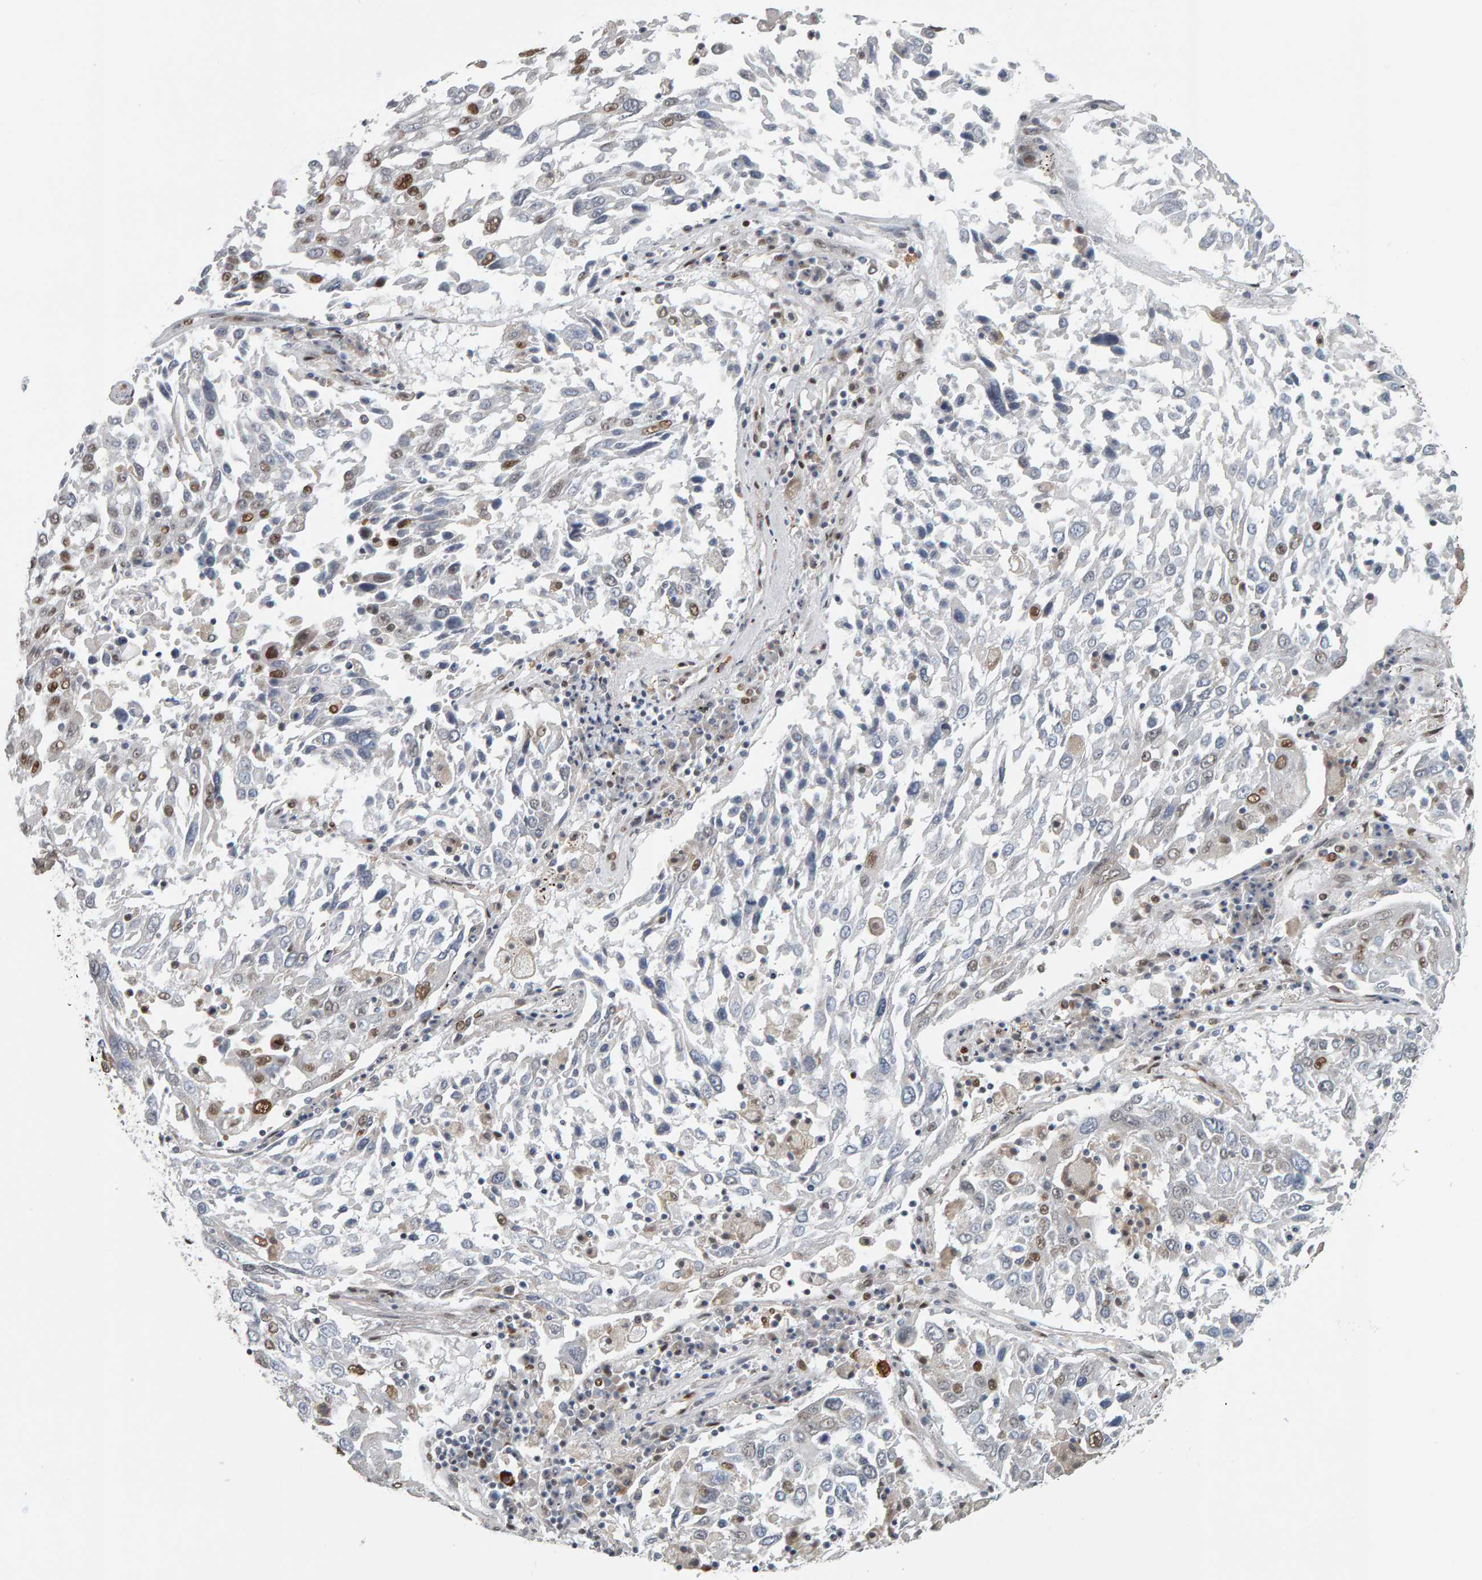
{"staining": {"intensity": "moderate", "quantity": "<25%", "location": "nuclear"}, "tissue": "lung cancer", "cell_type": "Tumor cells", "image_type": "cancer", "snomed": [{"axis": "morphology", "description": "Squamous cell carcinoma, NOS"}, {"axis": "topography", "description": "Lung"}], "caption": "Immunohistochemistry (IHC) (DAB) staining of lung squamous cell carcinoma displays moderate nuclear protein expression in approximately <25% of tumor cells.", "gene": "ATF7IP", "patient": {"sex": "male", "age": 65}}